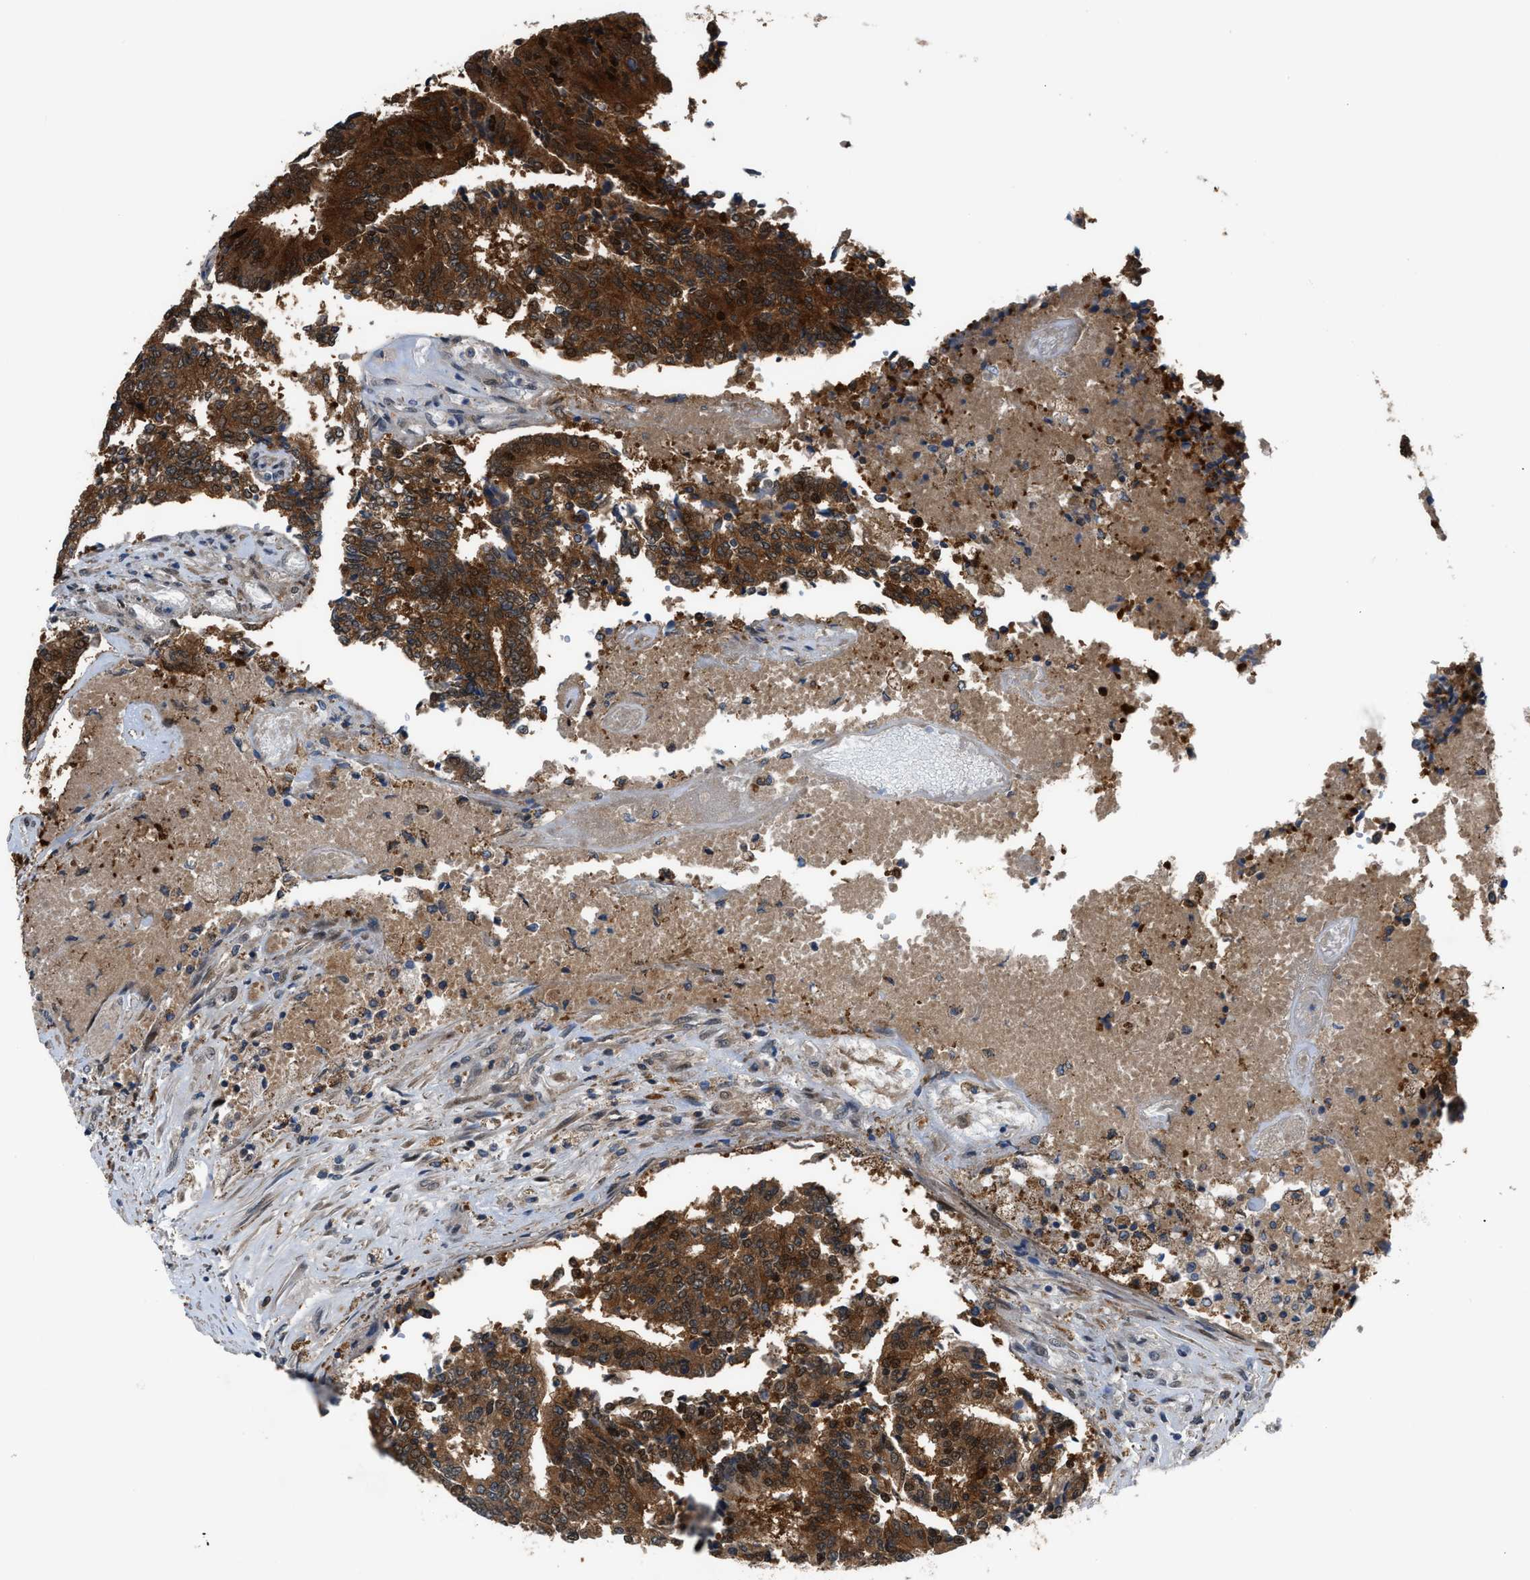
{"staining": {"intensity": "strong", "quantity": ">75%", "location": "cytoplasmic/membranous,nuclear"}, "tissue": "prostate cancer", "cell_type": "Tumor cells", "image_type": "cancer", "snomed": [{"axis": "morphology", "description": "Normal tissue, NOS"}, {"axis": "morphology", "description": "Adenocarcinoma, High grade"}, {"axis": "topography", "description": "Prostate"}, {"axis": "topography", "description": "Seminal veicle"}], "caption": "Human prostate cancer stained for a protein (brown) exhibits strong cytoplasmic/membranous and nuclear positive expression in about >75% of tumor cells.", "gene": "TMEM45B", "patient": {"sex": "male", "age": 55}}